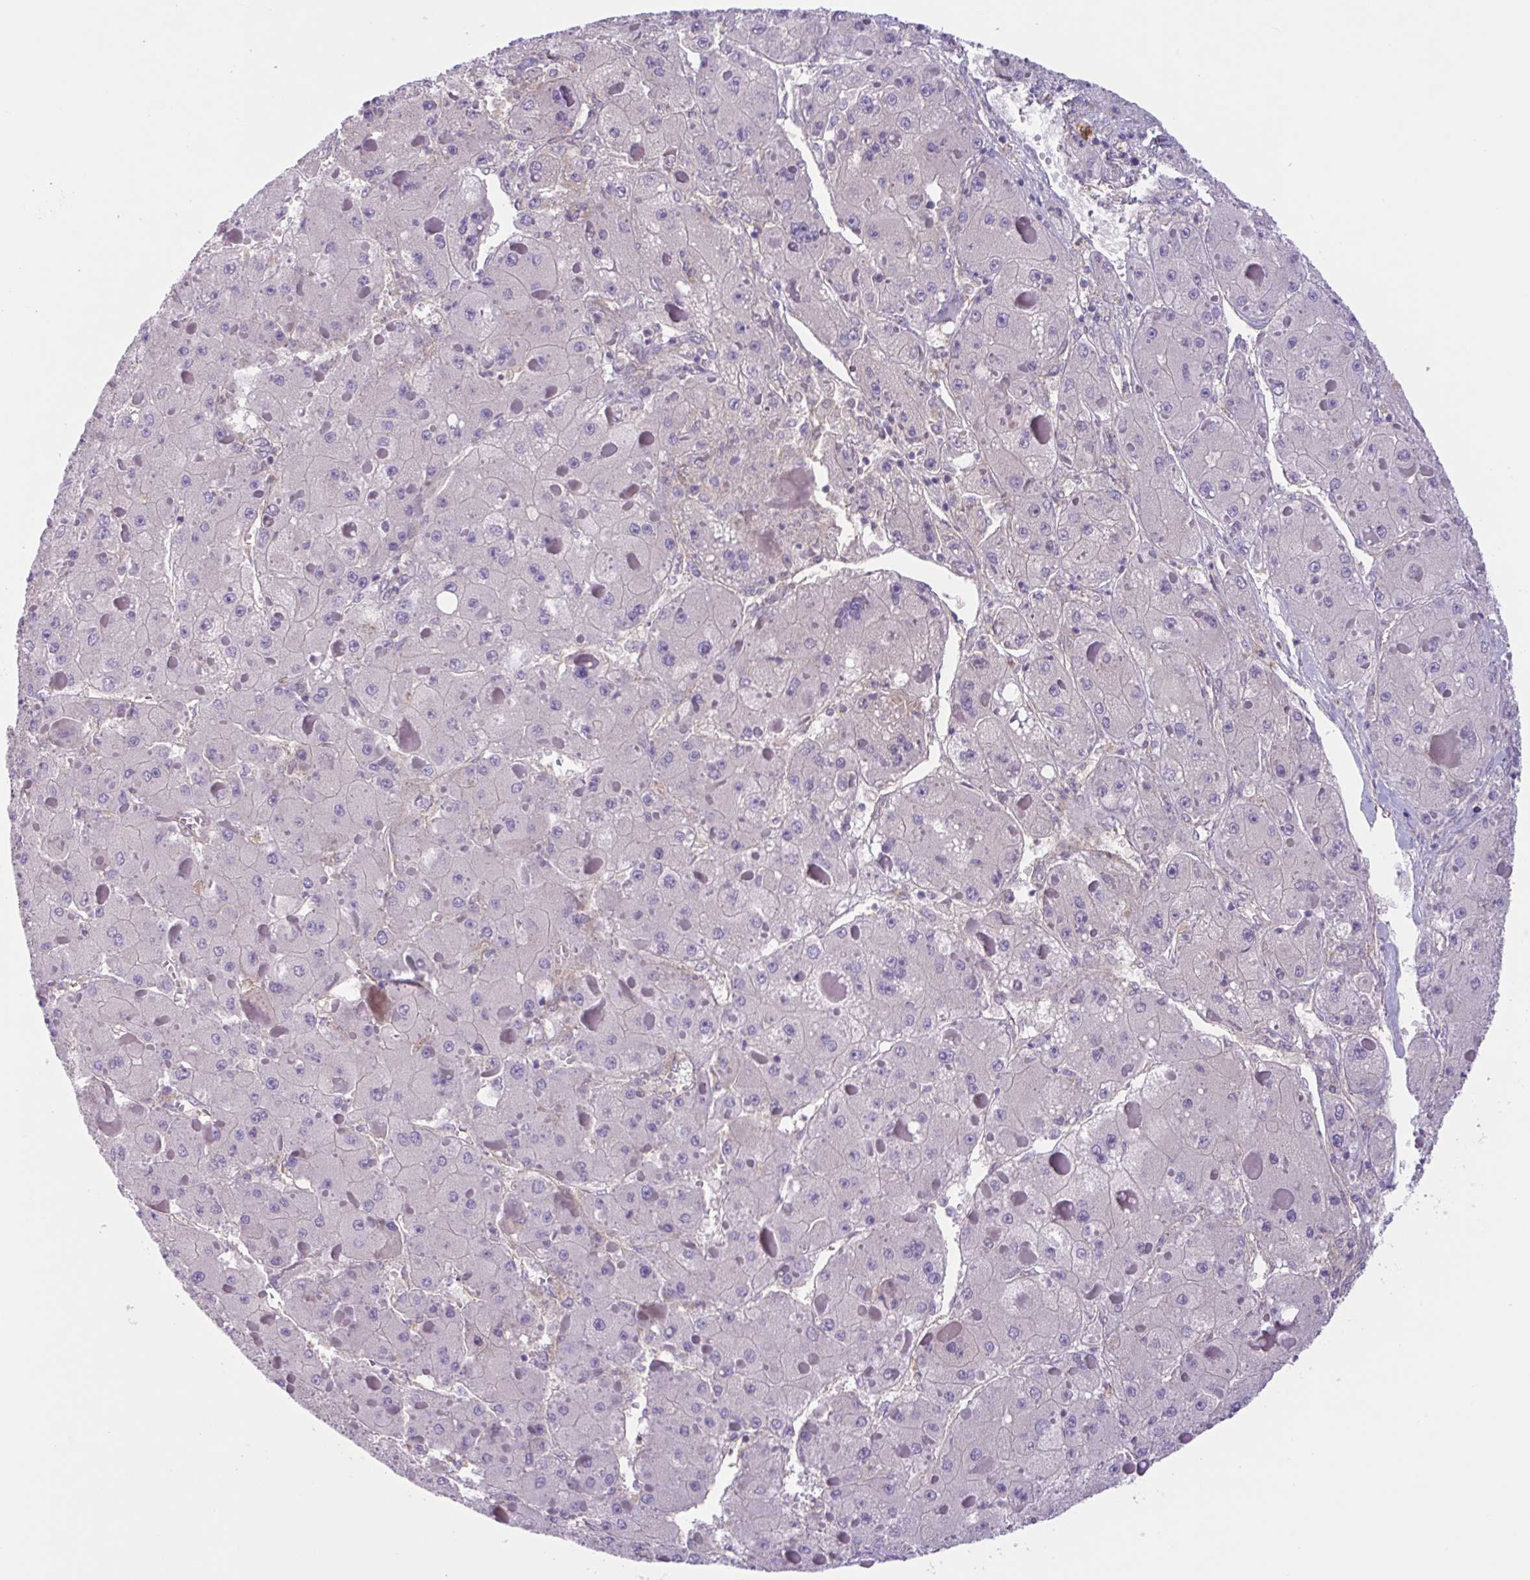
{"staining": {"intensity": "negative", "quantity": "none", "location": "none"}, "tissue": "liver cancer", "cell_type": "Tumor cells", "image_type": "cancer", "snomed": [{"axis": "morphology", "description": "Carcinoma, Hepatocellular, NOS"}, {"axis": "topography", "description": "Liver"}], "caption": "This is an immunohistochemistry histopathology image of human liver cancer. There is no expression in tumor cells.", "gene": "TTC7B", "patient": {"sex": "female", "age": 73}}